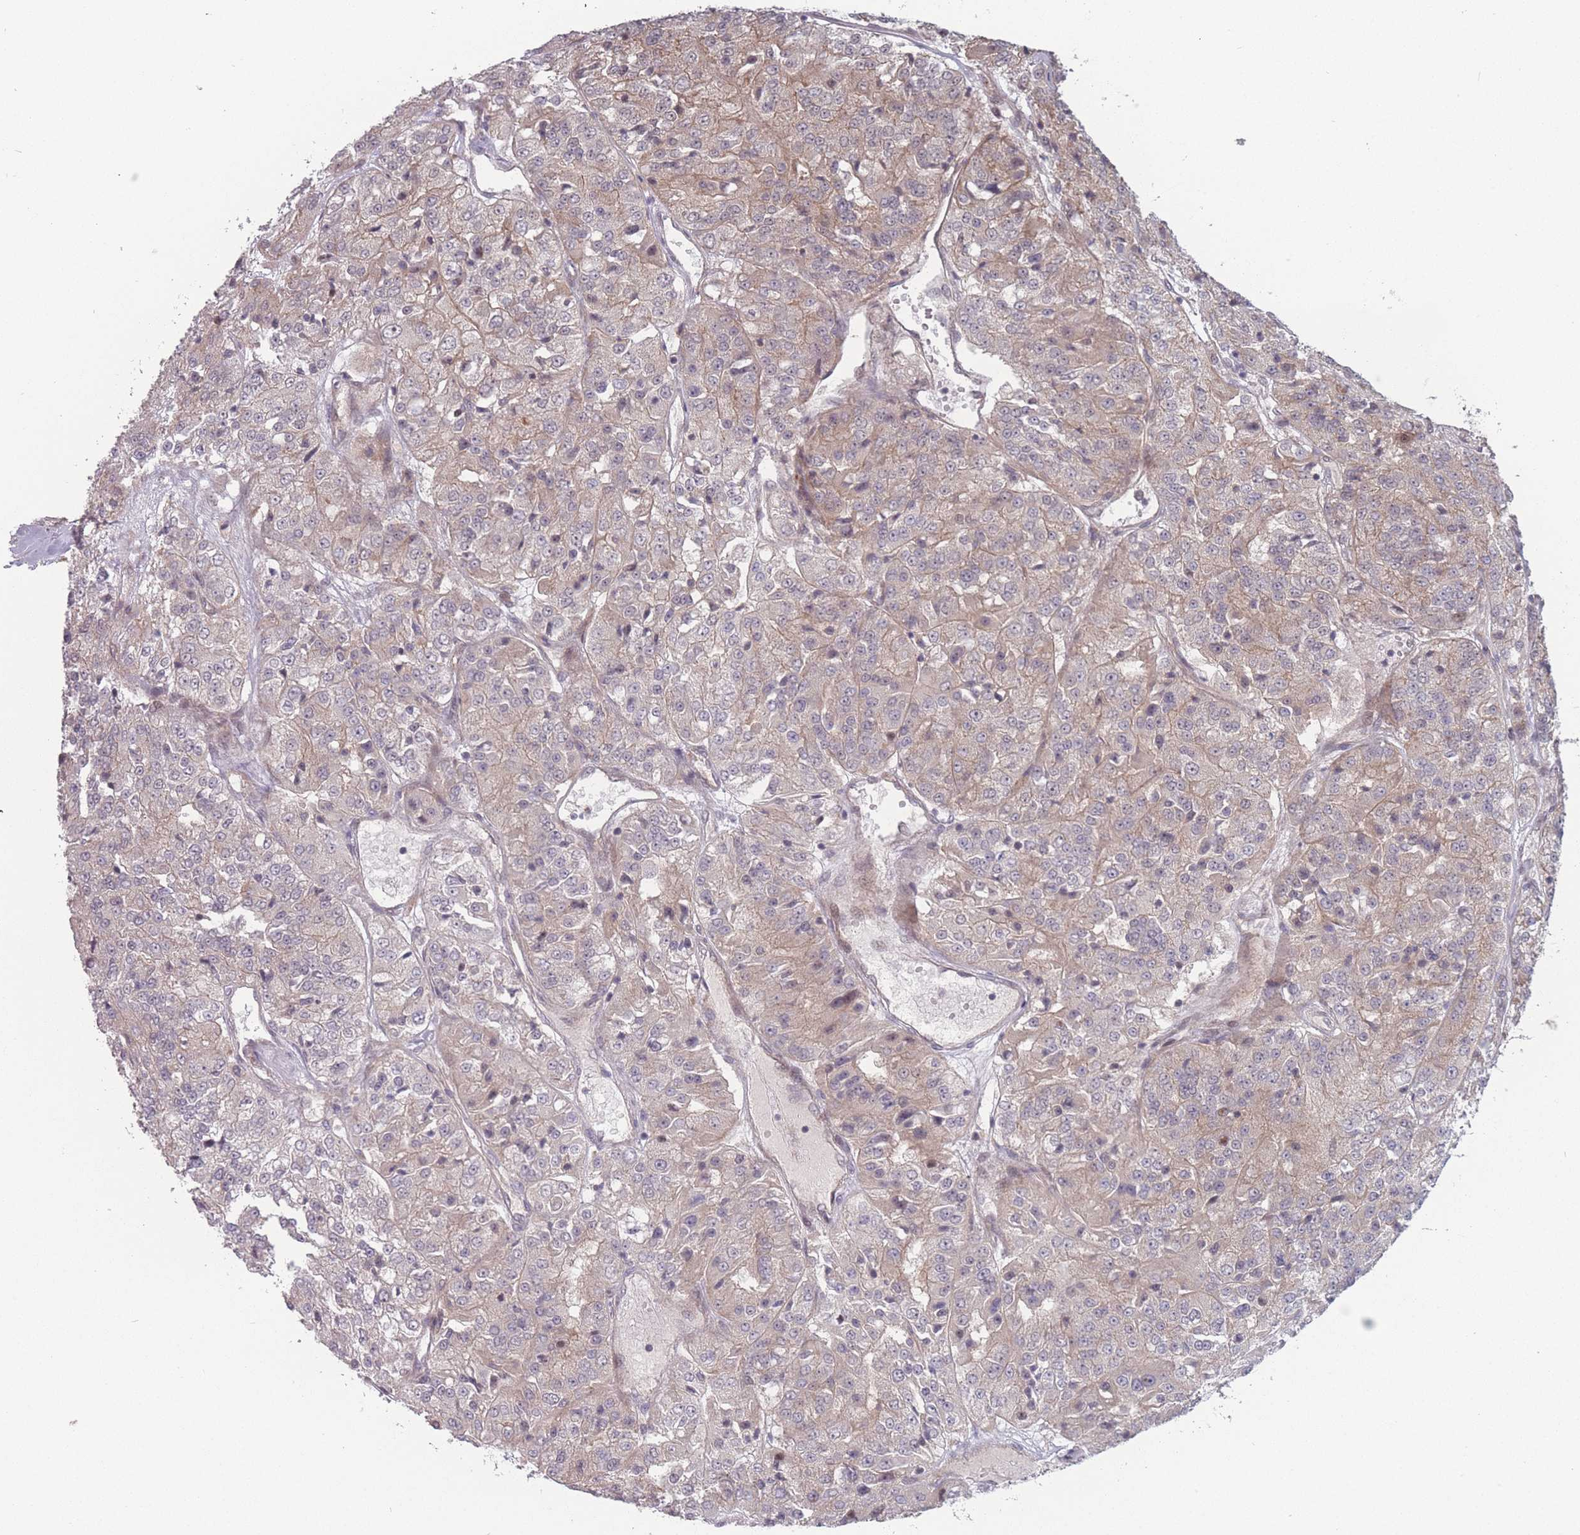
{"staining": {"intensity": "weak", "quantity": "25%-75%", "location": "cytoplasmic/membranous"}, "tissue": "renal cancer", "cell_type": "Tumor cells", "image_type": "cancer", "snomed": [{"axis": "morphology", "description": "Adenocarcinoma, NOS"}, {"axis": "topography", "description": "Kidney"}], "caption": "Immunohistochemistry micrograph of neoplastic tissue: human renal cancer stained using immunohistochemistry (IHC) demonstrates low levels of weak protein expression localized specifically in the cytoplasmic/membranous of tumor cells, appearing as a cytoplasmic/membranous brown color.", "gene": "RPS18", "patient": {"sex": "female", "age": 63}}